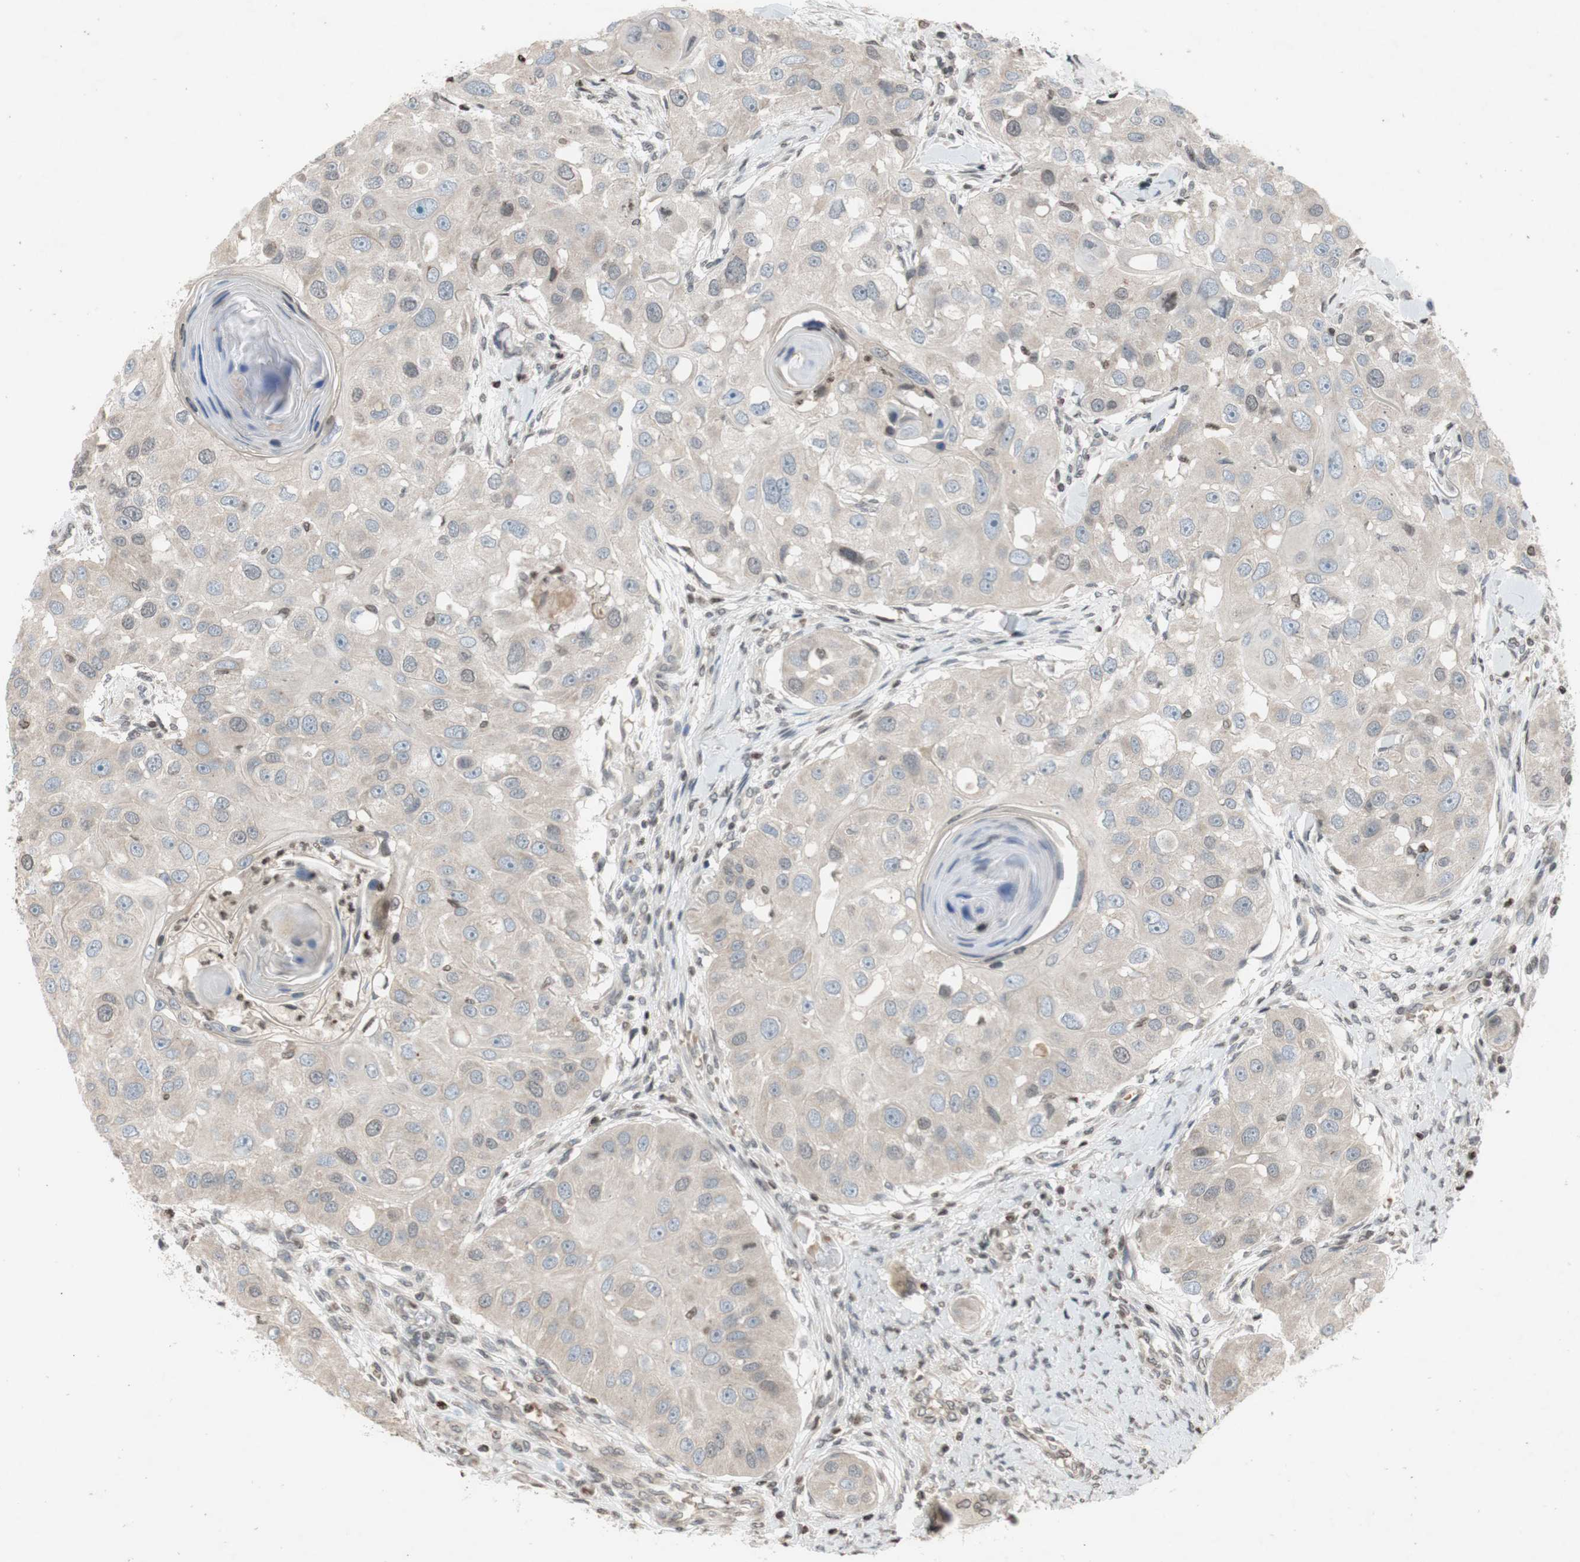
{"staining": {"intensity": "weak", "quantity": "<25%", "location": "cytoplasmic/membranous"}, "tissue": "head and neck cancer", "cell_type": "Tumor cells", "image_type": "cancer", "snomed": [{"axis": "morphology", "description": "Normal tissue, NOS"}, {"axis": "morphology", "description": "Squamous cell carcinoma, NOS"}, {"axis": "topography", "description": "Skeletal muscle"}, {"axis": "topography", "description": "Head-Neck"}], "caption": "Head and neck squamous cell carcinoma stained for a protein using immunohistochemistry (IHC) shows no expression tumor cells.", "gene": "MCM6", "patient": {"sex": "male", "age": 51}}